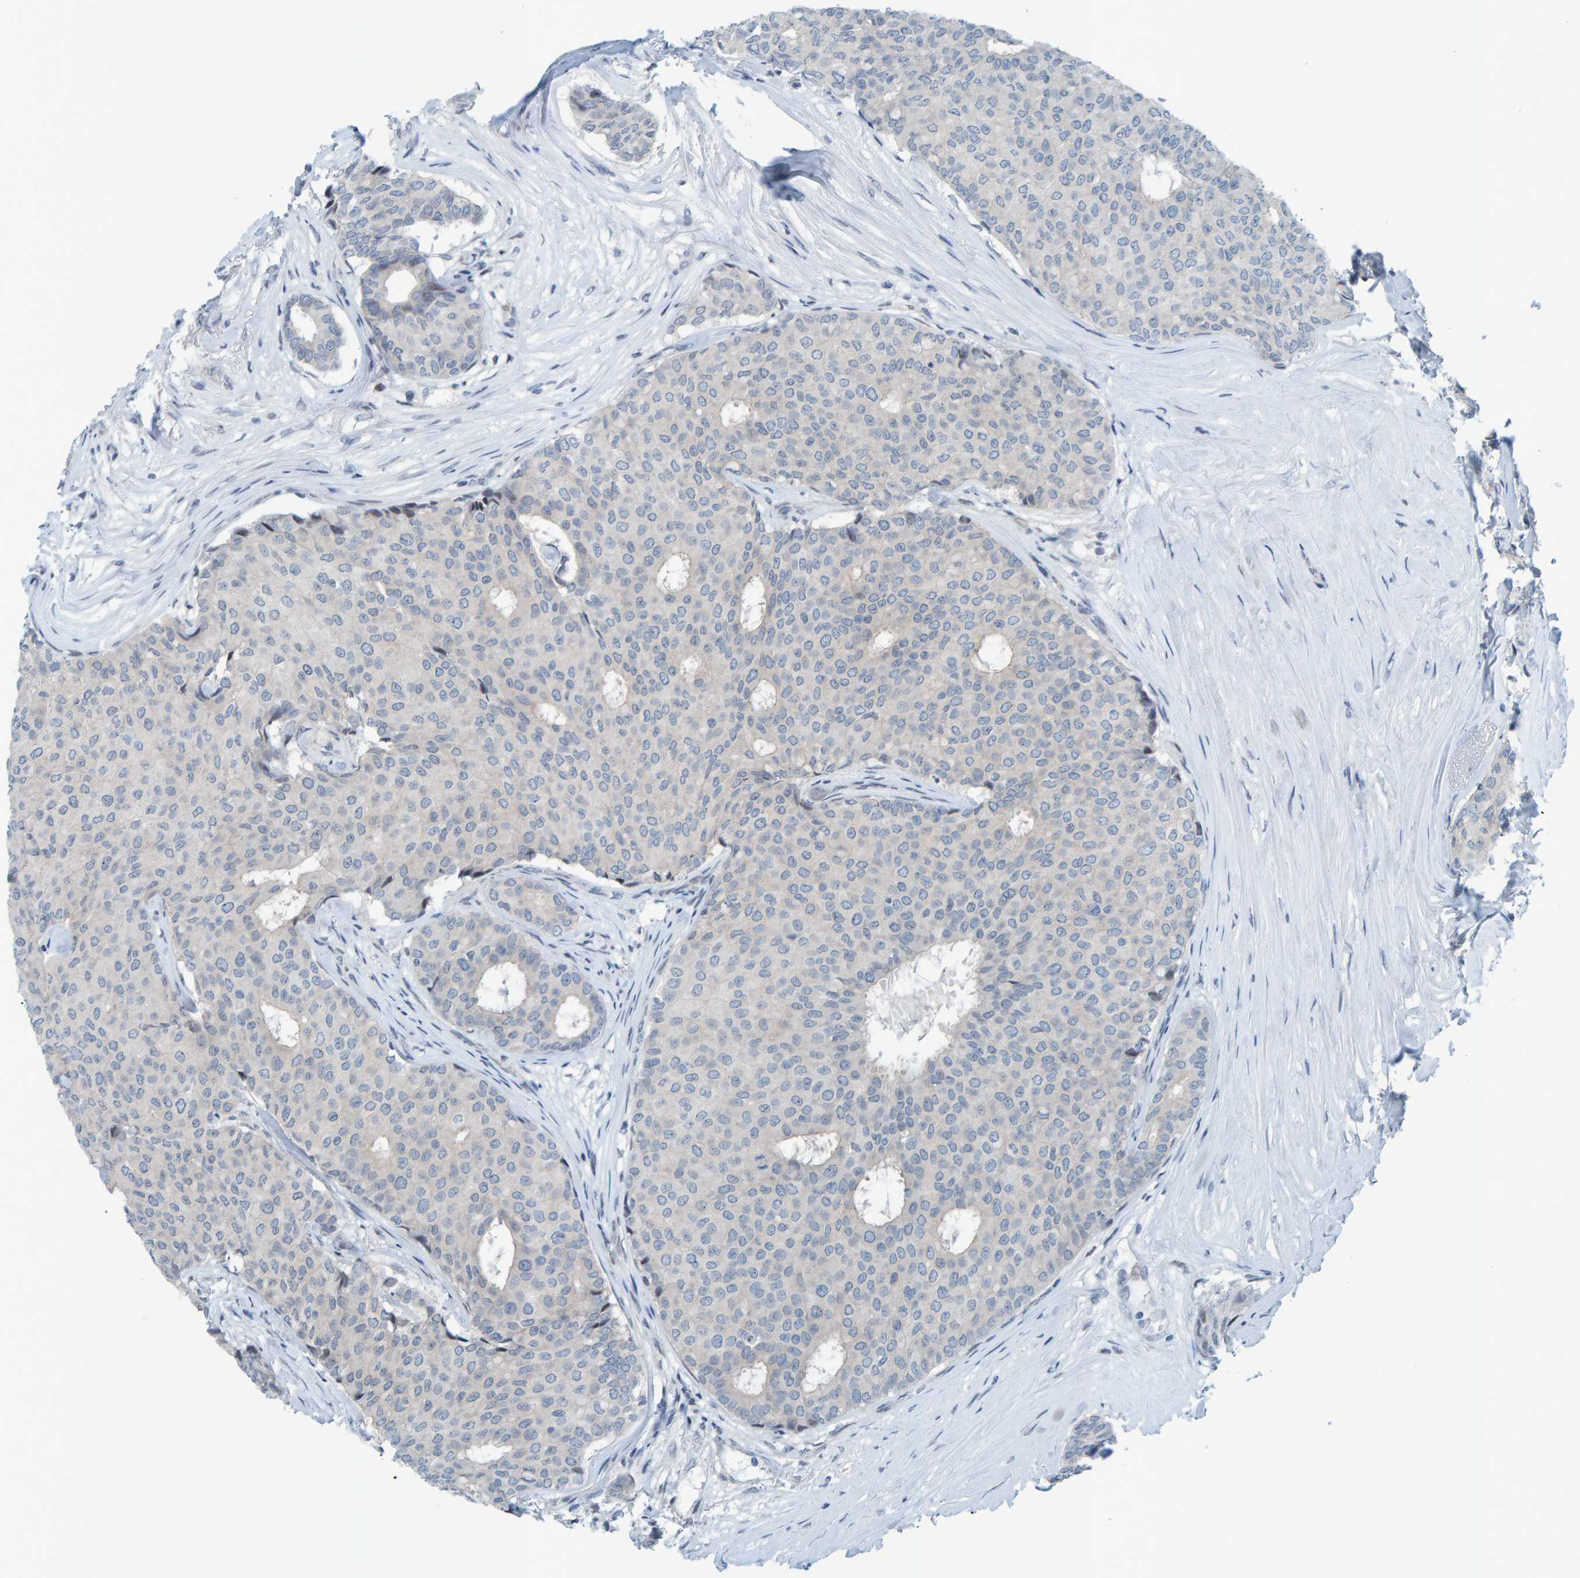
{"staining": {"intensity": "negative", "quantity": "none", "location": "none"}, "tissue": "breast cancer", "cell_type": "Tumor cells", "image_type": "cancer", "snomed": [{"axis": "morphology", "description": "Duct carcinoma"}, {"axis": "topography", "description": "Breast"}], "caption": "IHC of breast cancer demonstrates no expression in tumor cells.", "gene": "CNP", "patient": {"sex": "female", "age": 75}}